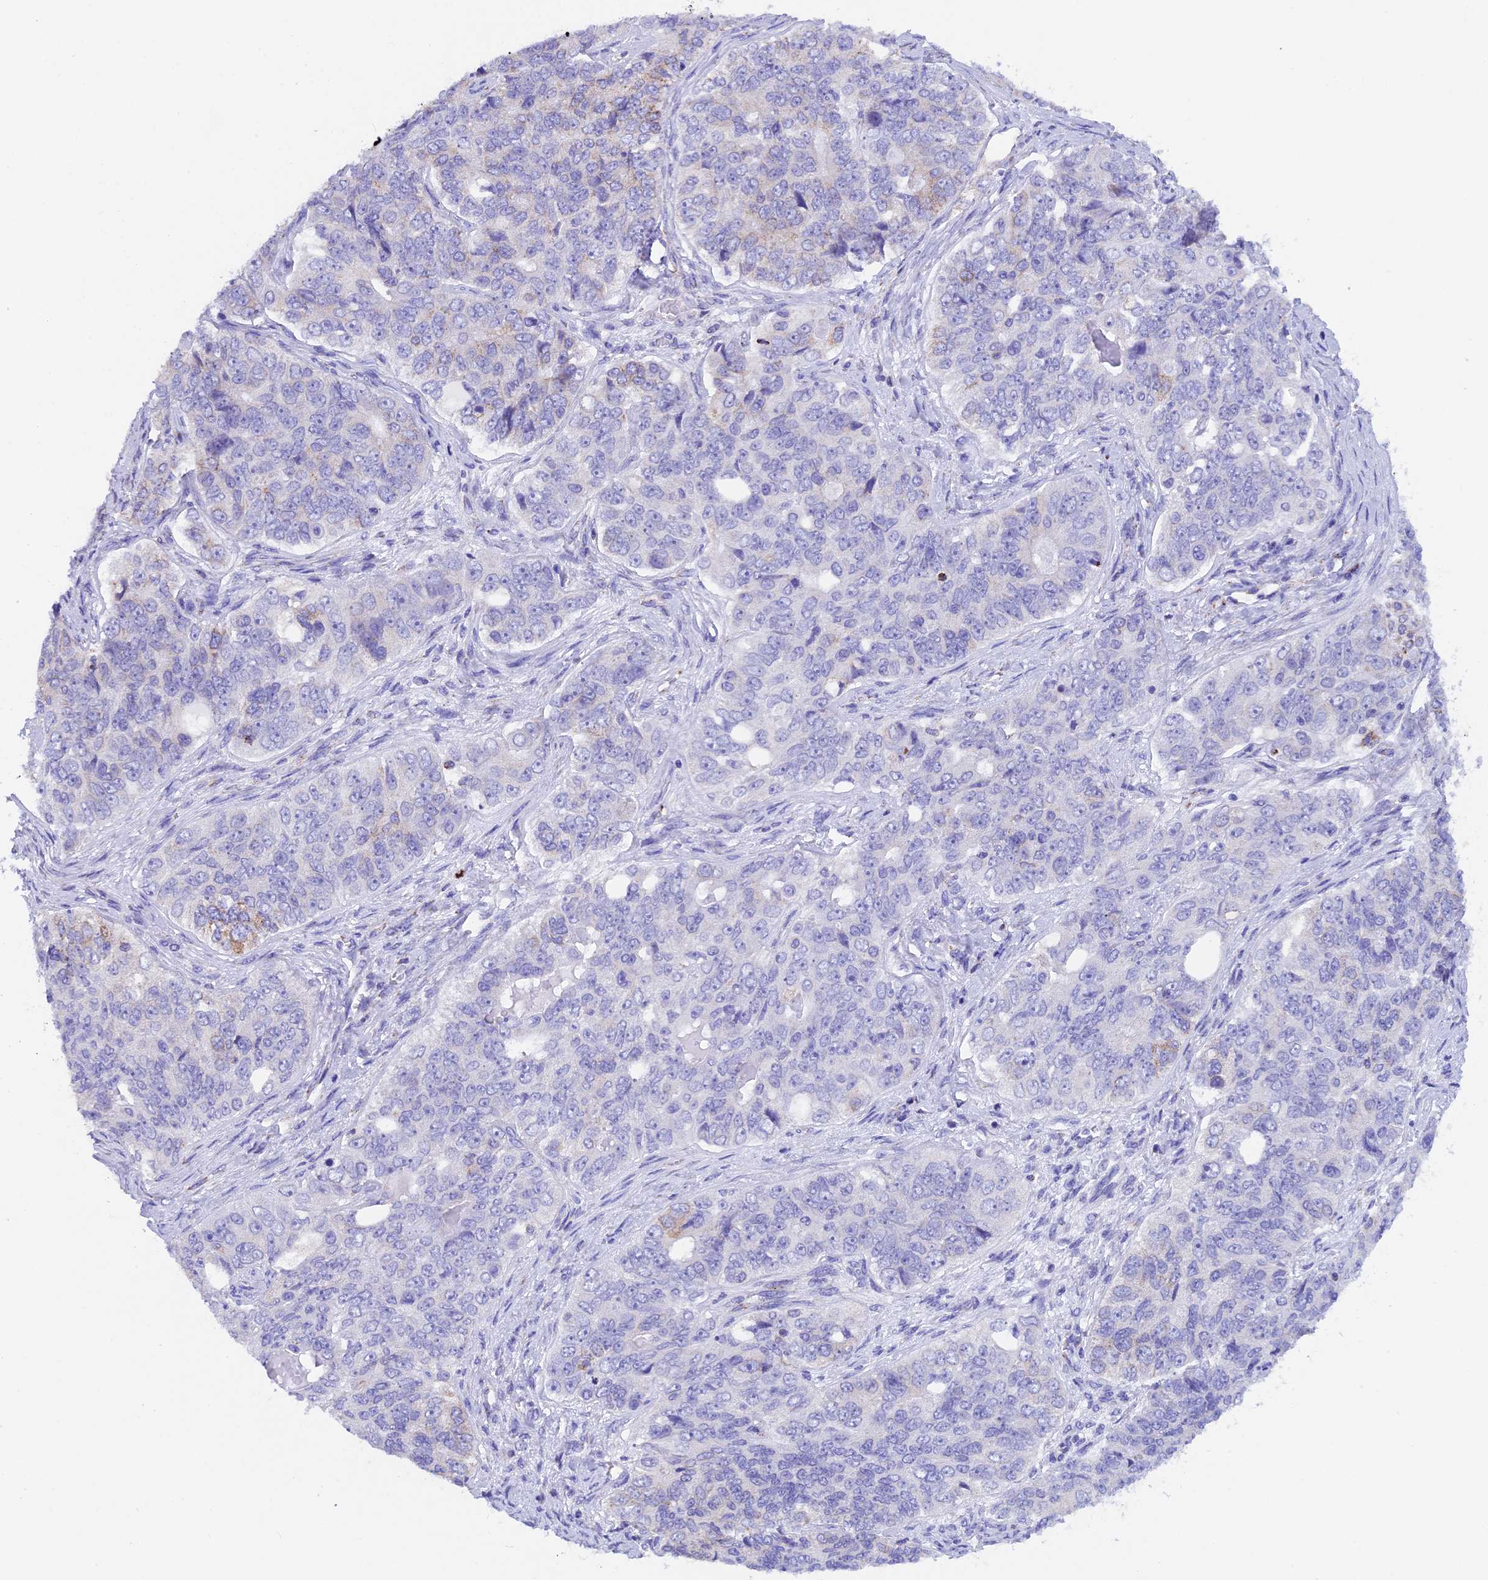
{"staining": {"intensity": "moderate", "quantity": "<25%", "location": "cytoplasmic/membranous"}, "tissue": "ovarian cancer", "cell_type": "Tumor cells", "image_type": "cancer", "snomed": [{"axis": "morphology", "description": "Carcinoma, endometroid"}, {"axis": "topography", "description": "Ovary"}], "caption": "Immunohistochemistry (IHC) (DAB (3,3'-diaminobenzidine)) staining of endometroid carcinoma (ovarian) exhibits moderate cytoplasmic/membranous protein staining in approximately <25% of tumor cells. (DAB (3,3'-diaminobenzidine) IHC with brightfield microscopy, high magnification).", "gene": "SLC8B1", "patient": {"sex": "female", "age": 51}}